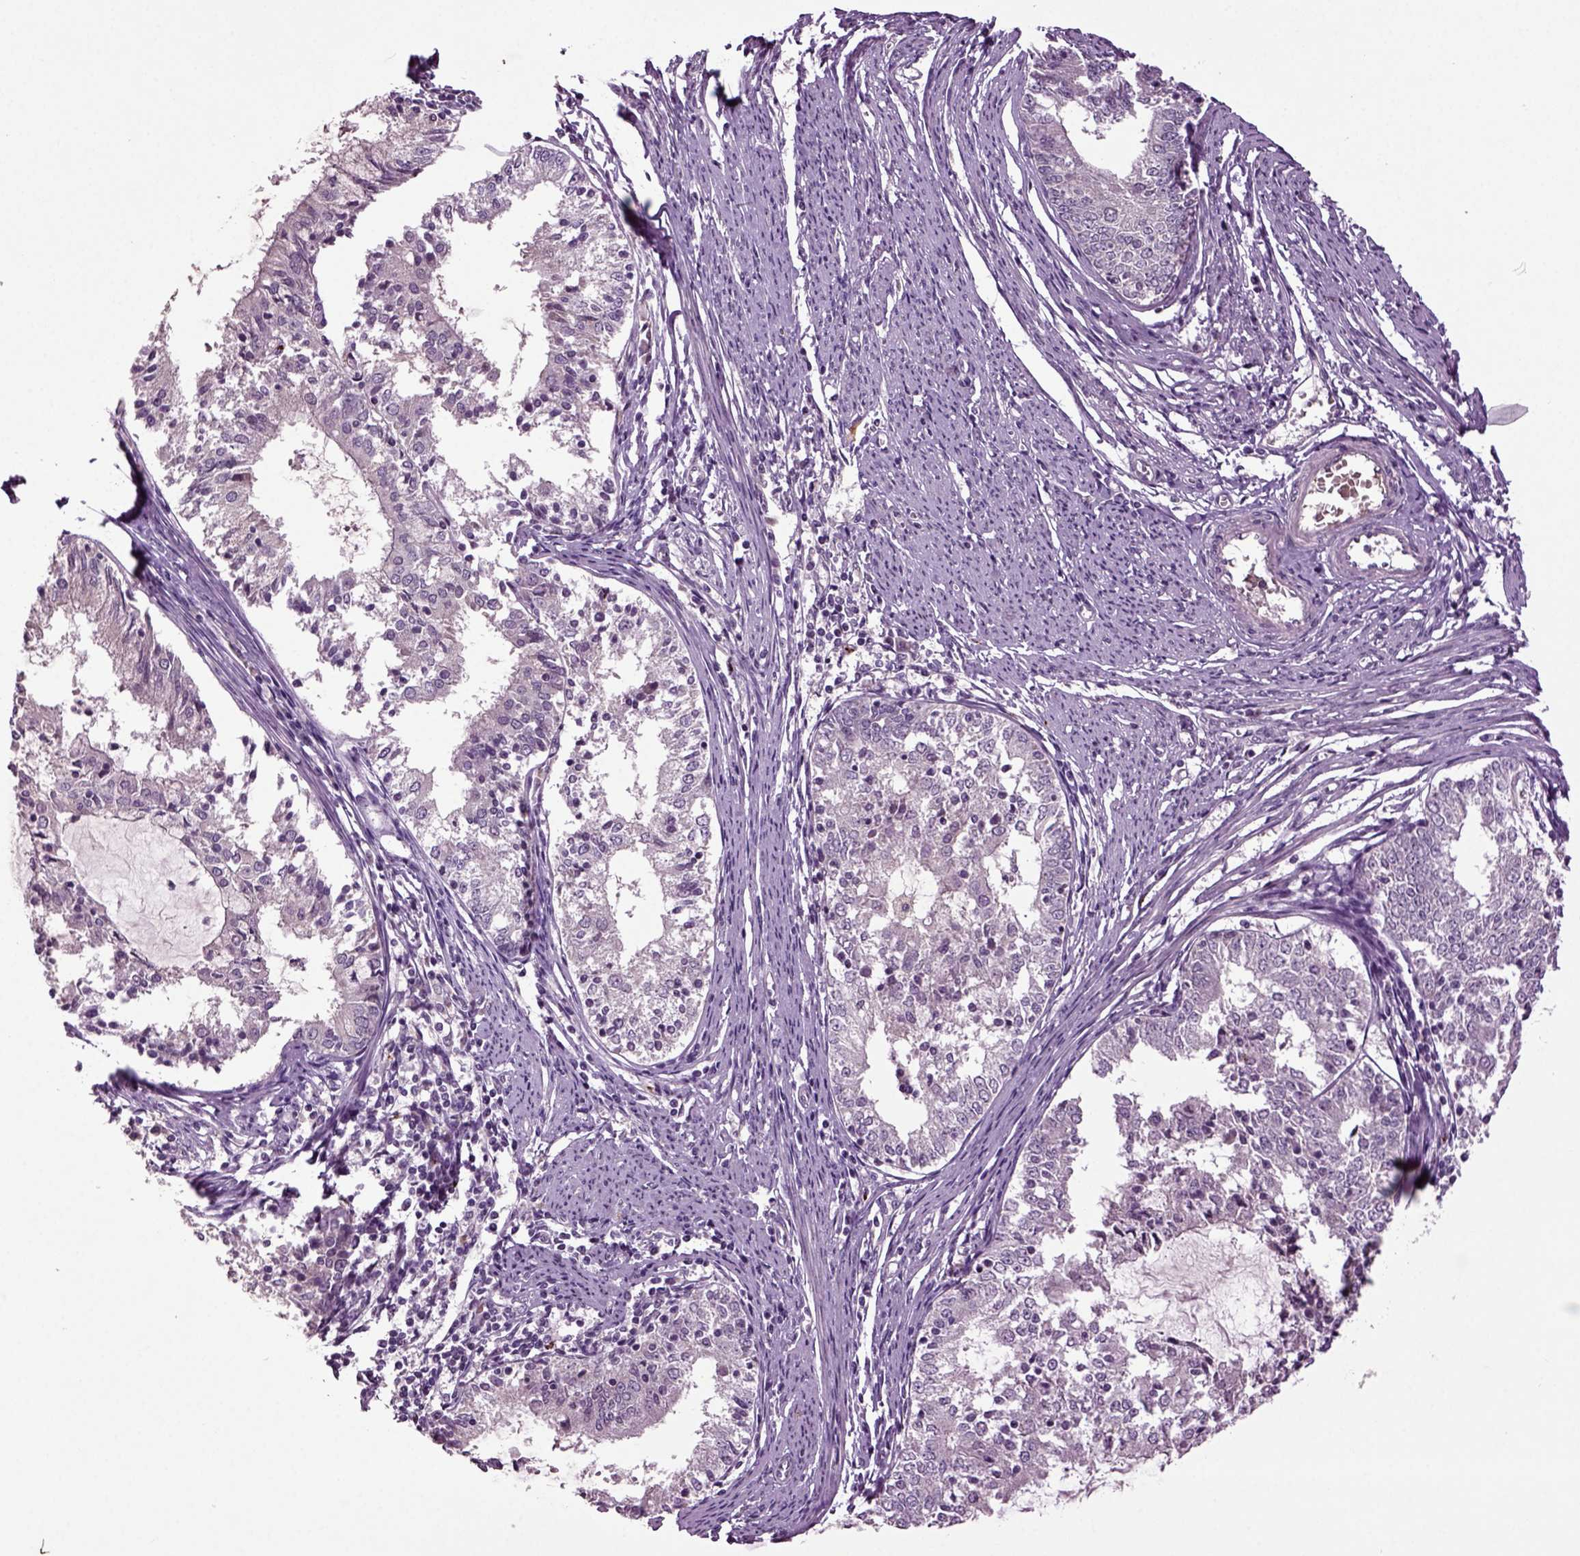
{"staining": {"intensity": "negative", "quantity": "none", "location": "none"}, "tissue": "endometrial cancer", "cell_type": "Tumor cells", "image_type": "cancer", "snomed": [{"axis": "morphology", "description": "Adenocarcinoma, NOS"}, {"axis": "topography", "description": "Endometrium"}], "caption": "Immunohistochemistry photomicrograph of endometrial cancer stained for a protein (brown), which demonstrates no staining in tumor cells. Nuclei are stained in blue.", "gene": "SLC17A6", "patient": {"sex": "female", "age": 57}}